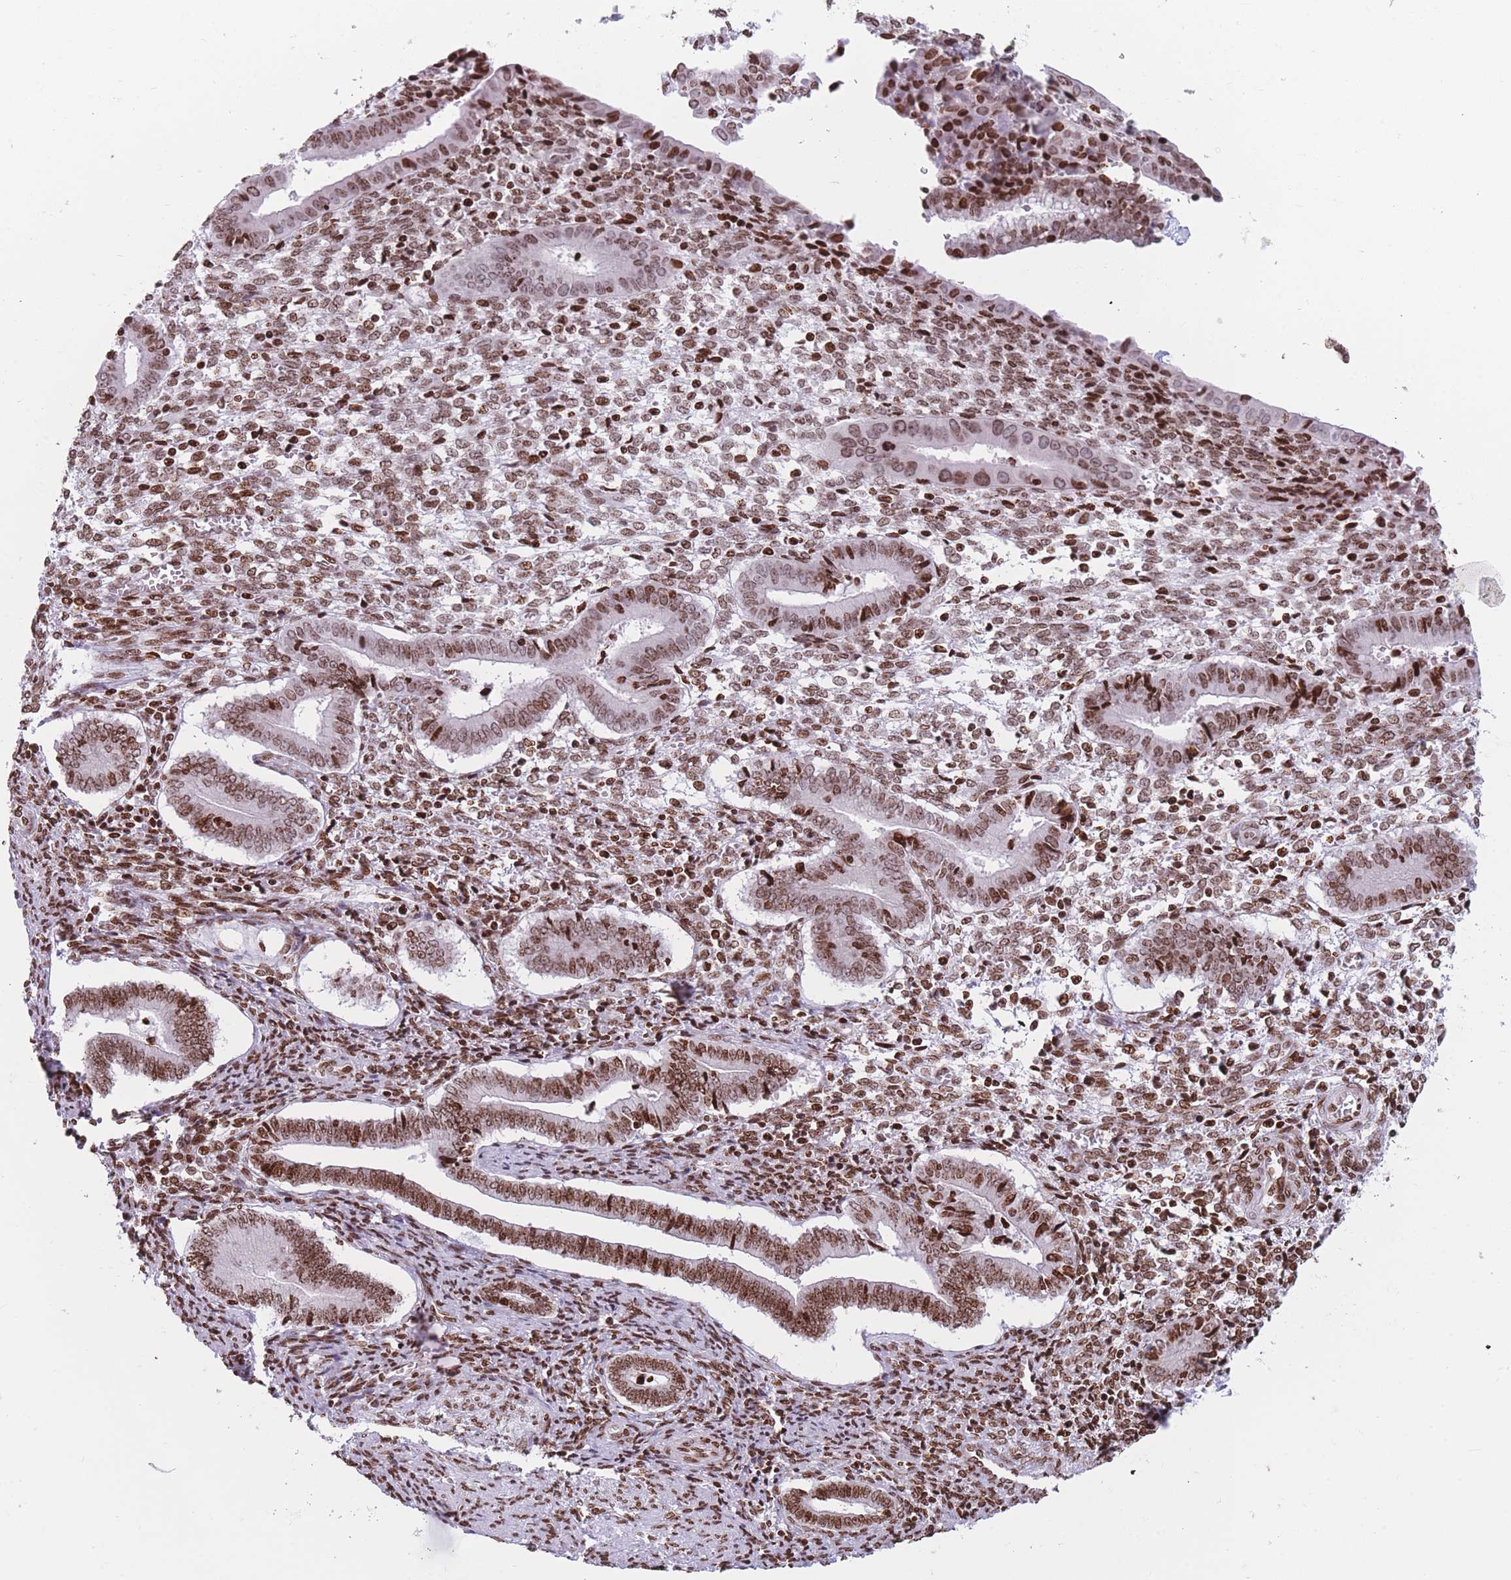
{"staining": {"intensity": "moderate", "quantity": ">75%", "location": "nuclear"}, "tissue": "endometrium", "cell_type": "Cells in endometrial stroma", "image_type": "normal", "snomed": [{"axis": "morphology", "description": "Normal tissue, NOS"}, {"axis": "topography", "description": "Other"}, {"axis": "topography", "description": "Endometrium"}], "caption": "Unremarkable endometrium demonstrates moderate nuclear positivity in about >75% of cells in endometrial stroma (DAB IHC, brown staining for protein, blue staining for nuclei)..", "gene": "AK9", "patient": {"sex": "female", "age": 44}}